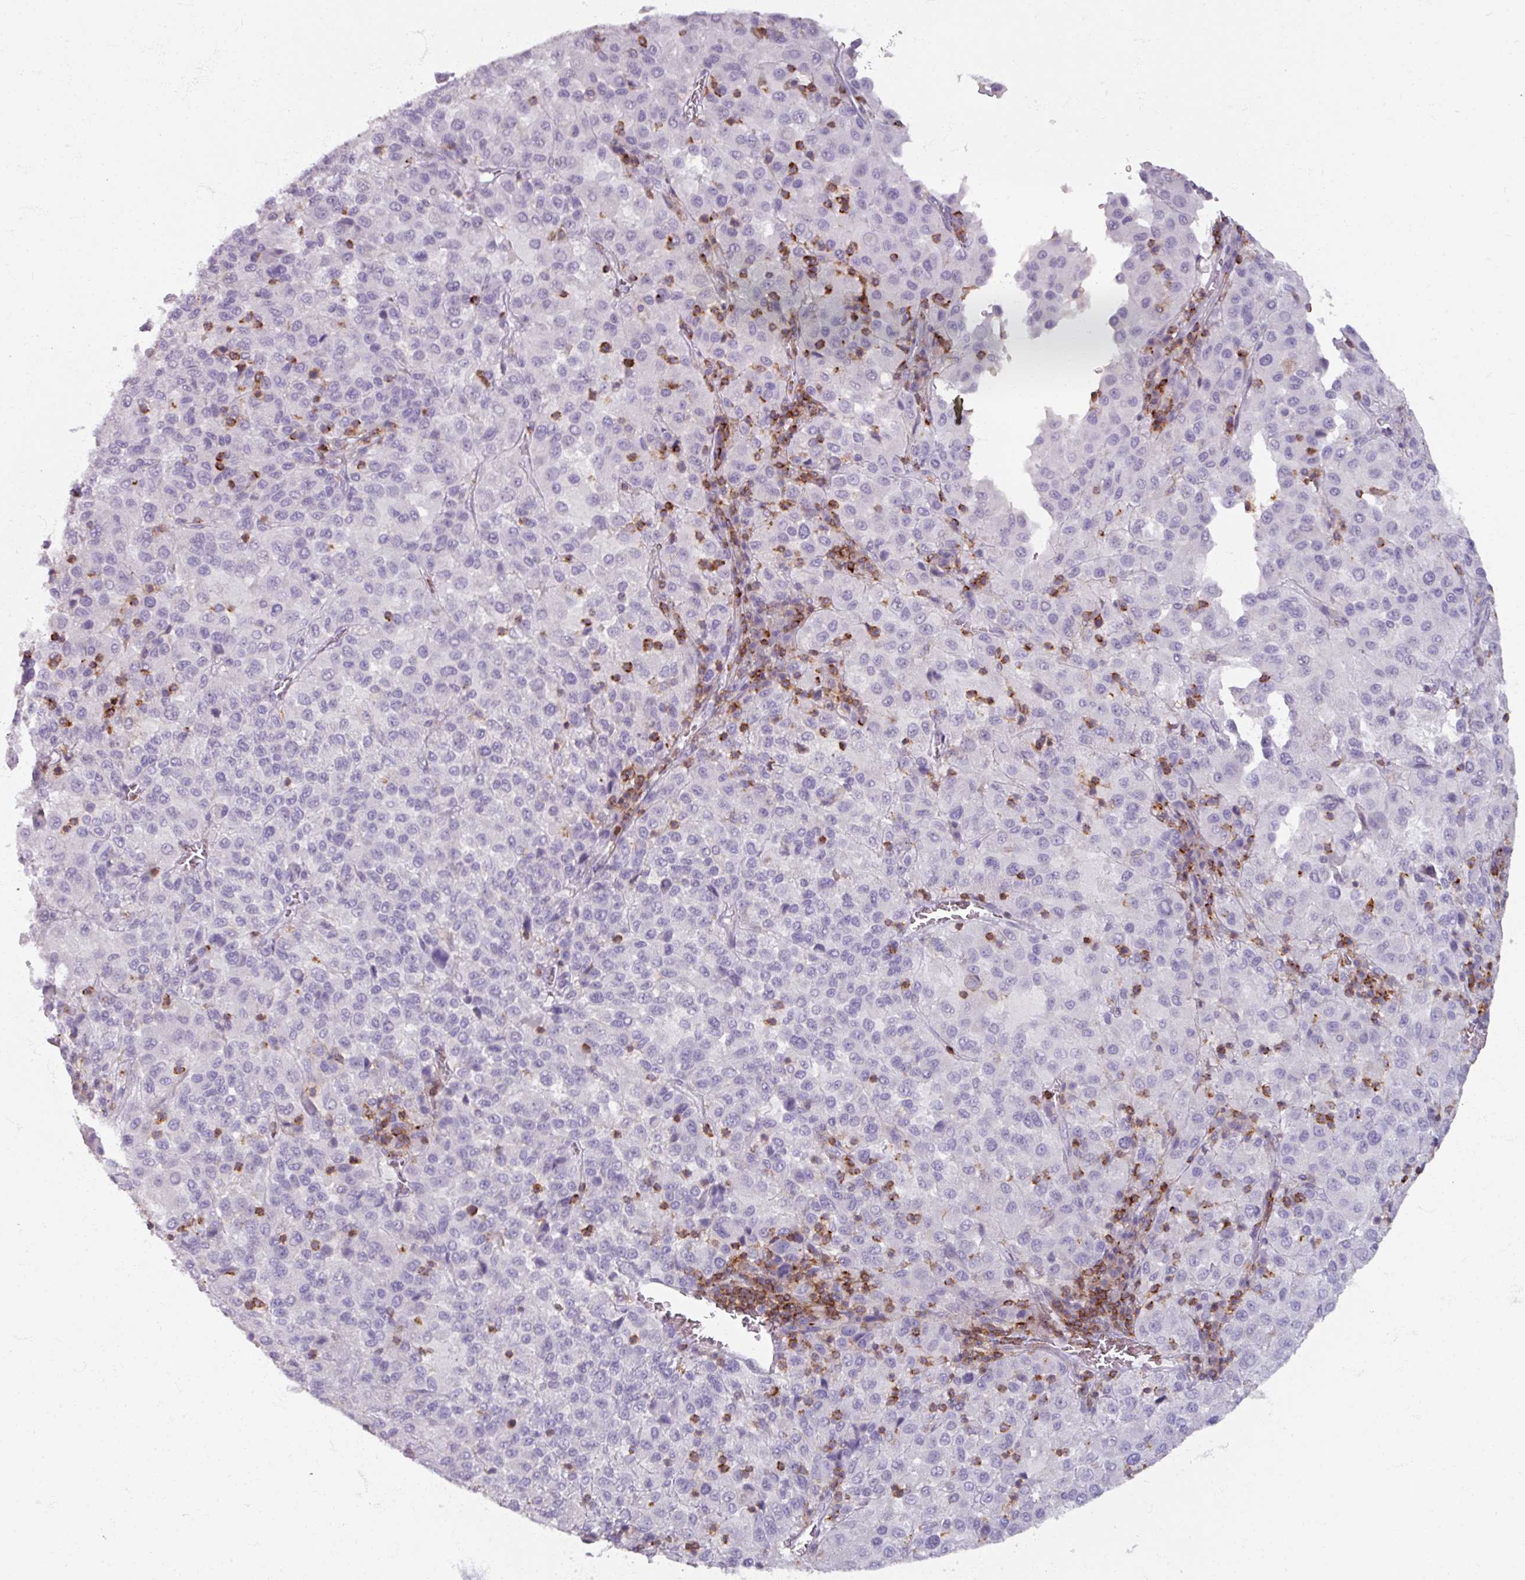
{"staining": {"intensity": "negative", "quantity": "none", "location": "none"}, "tissue": "melanoma", "cell_type": "Tumor cells", "image_type": "cancer", "snomed": [{"axis": "morphology", "description": "Malignant melanoma, Metastatic site"}, {"axis": "topography", "description": "Lung"}], "caption": "Micrograph shows no significant protein expression in tumor cells of melanoma.", "gene": "PTPRC", "patient": {"sex": "male", "age": 64}}